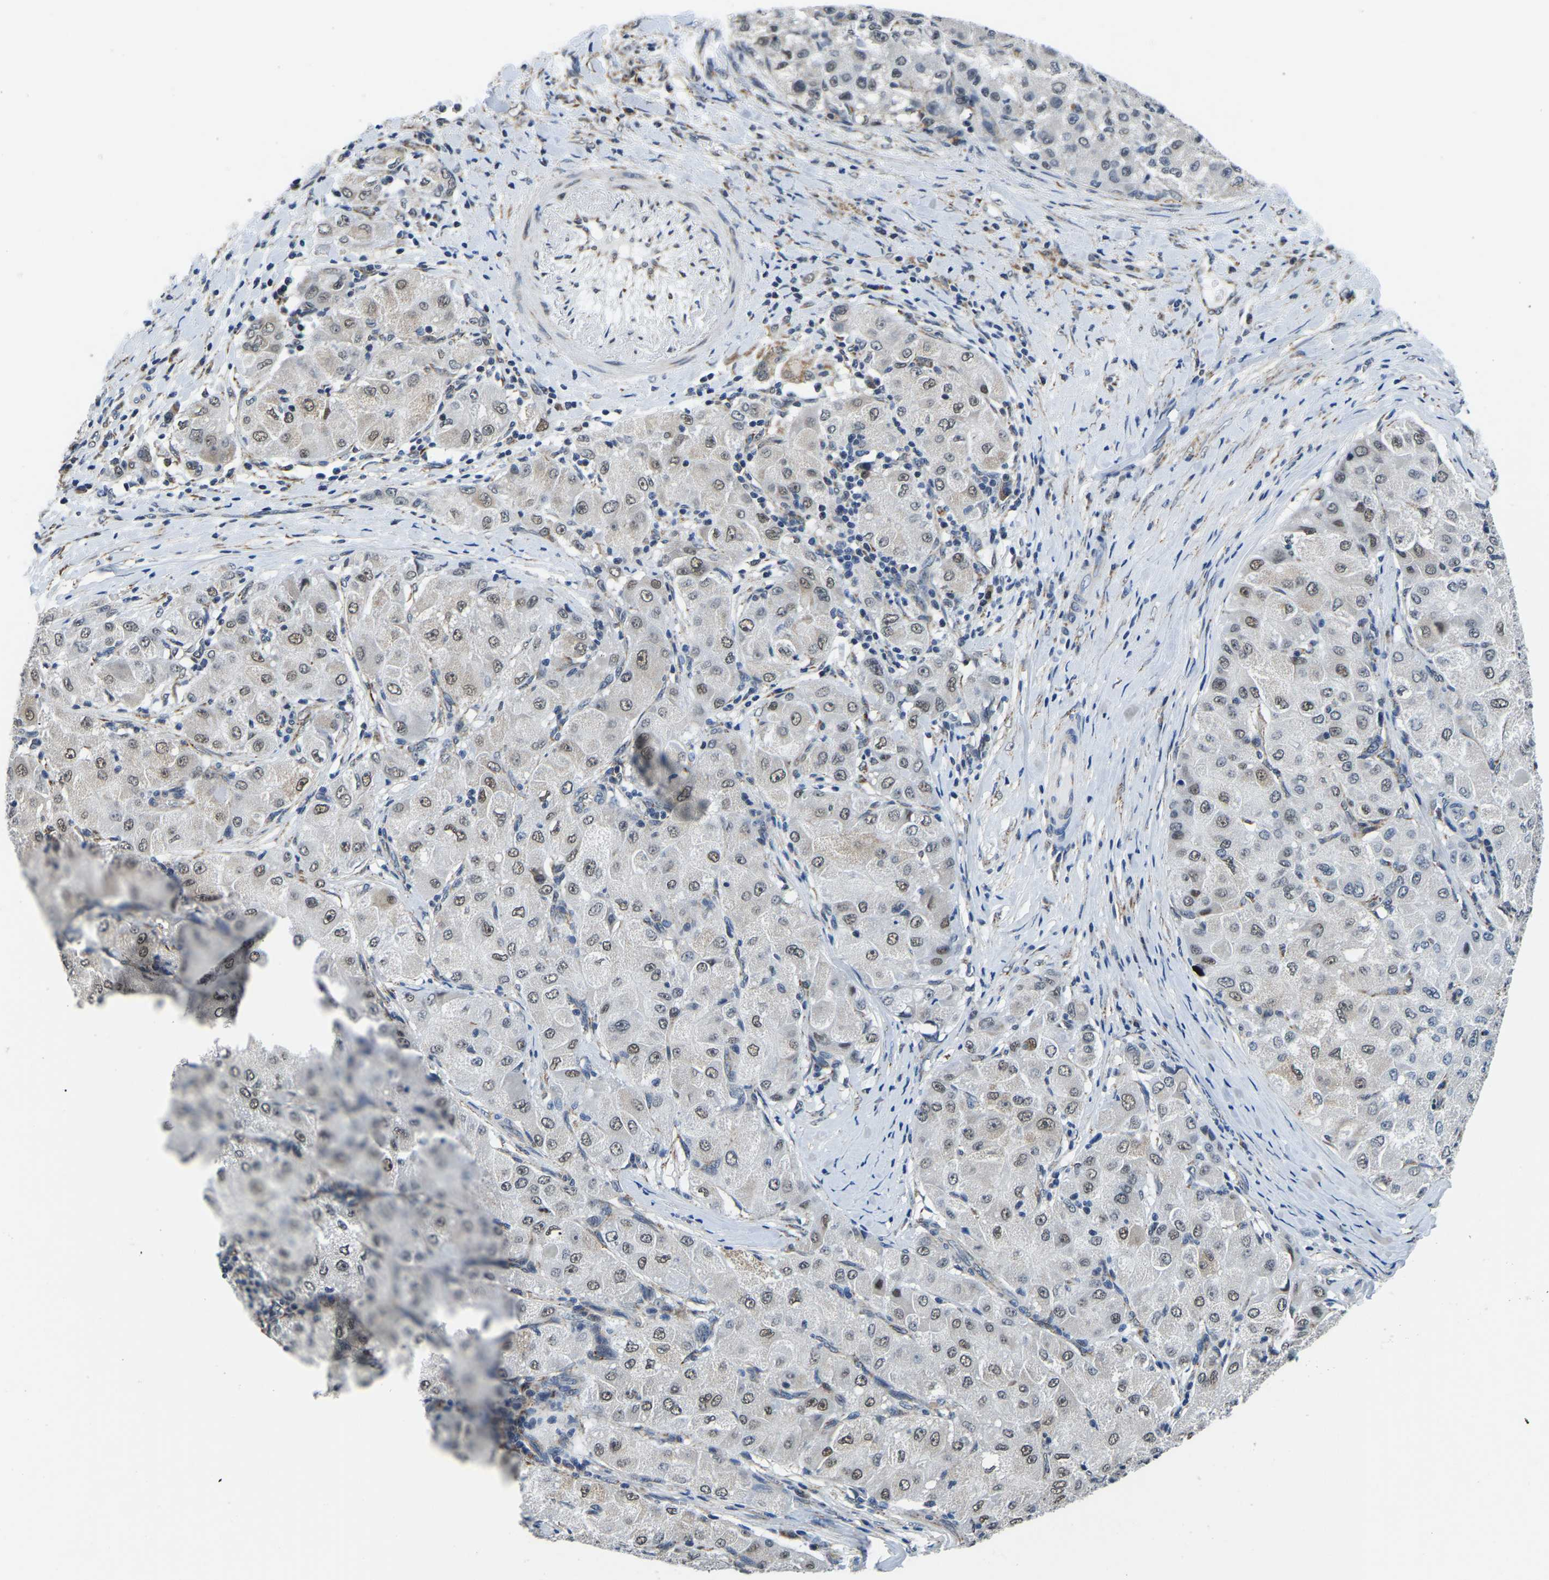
{"staining": {"intensity": "weak", "quantity": ">75%", "location": "nuclear"}, "tissue": "liver cancer", "cell_type": "Tumor cells", "image_type": "cancer", "snomed": [{"axis": "morphology", "description": "Carcinoma, Hepatocellular, NOS"}, {"axis": "topography", "description": "Liver"}], "caption": "The immunohistochemical stain highlights weak nuclear positivity in tumor cells of liver hepatocellular carcinoma tissue.", "gene": "BNIP3L", "patient": {"sex": "male", "age": 80}}